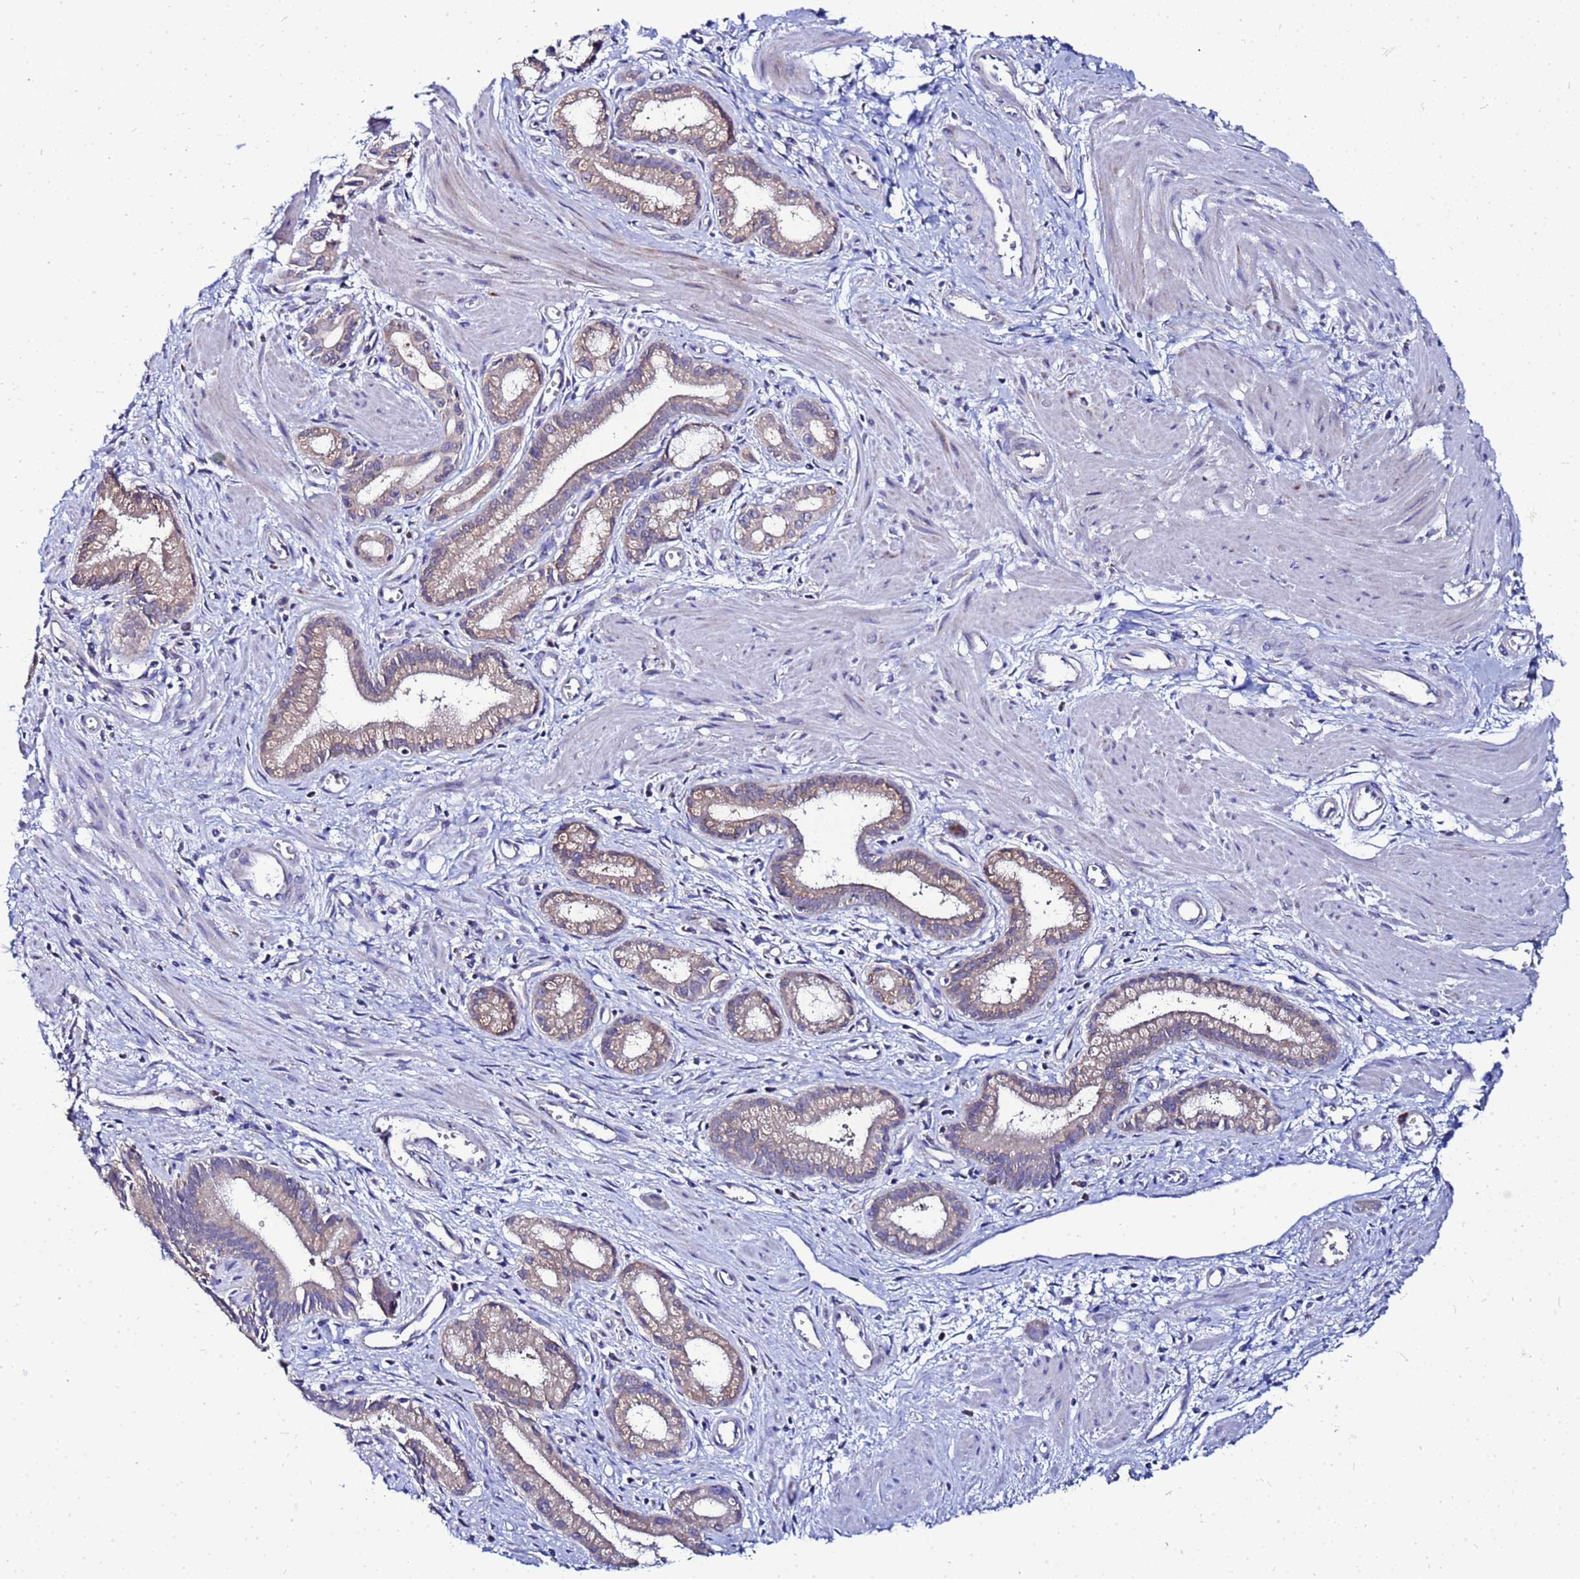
{"staining": {"intensity": "weak", "quantity": "25%-75%", "location": "cytoplasmic/membranous"}, "tissue": "pancreatic cancer", "cell_type": "Tumor cells", "image_type": "cancer", "snomed": [{"axis": "morphology", "description": "Adenocarcinoma, NOS"}, {"axis": "topography", "description": "Pancreas"}], "caption": "Adenocarcinoma (pancreatic) tissue reveals weak cytoplasmic/membranous staining in about 25%-75% of tumor cells, visualized by immunohistochemistry. The staining was performed using DAB (3,3'-diaminobenzidine), with brown indicating positive protein expression. Nuclei are stained blue with hematoxylin.", "gene": "FAHD2A", "patient": {"sex": "male", "age": 78}}